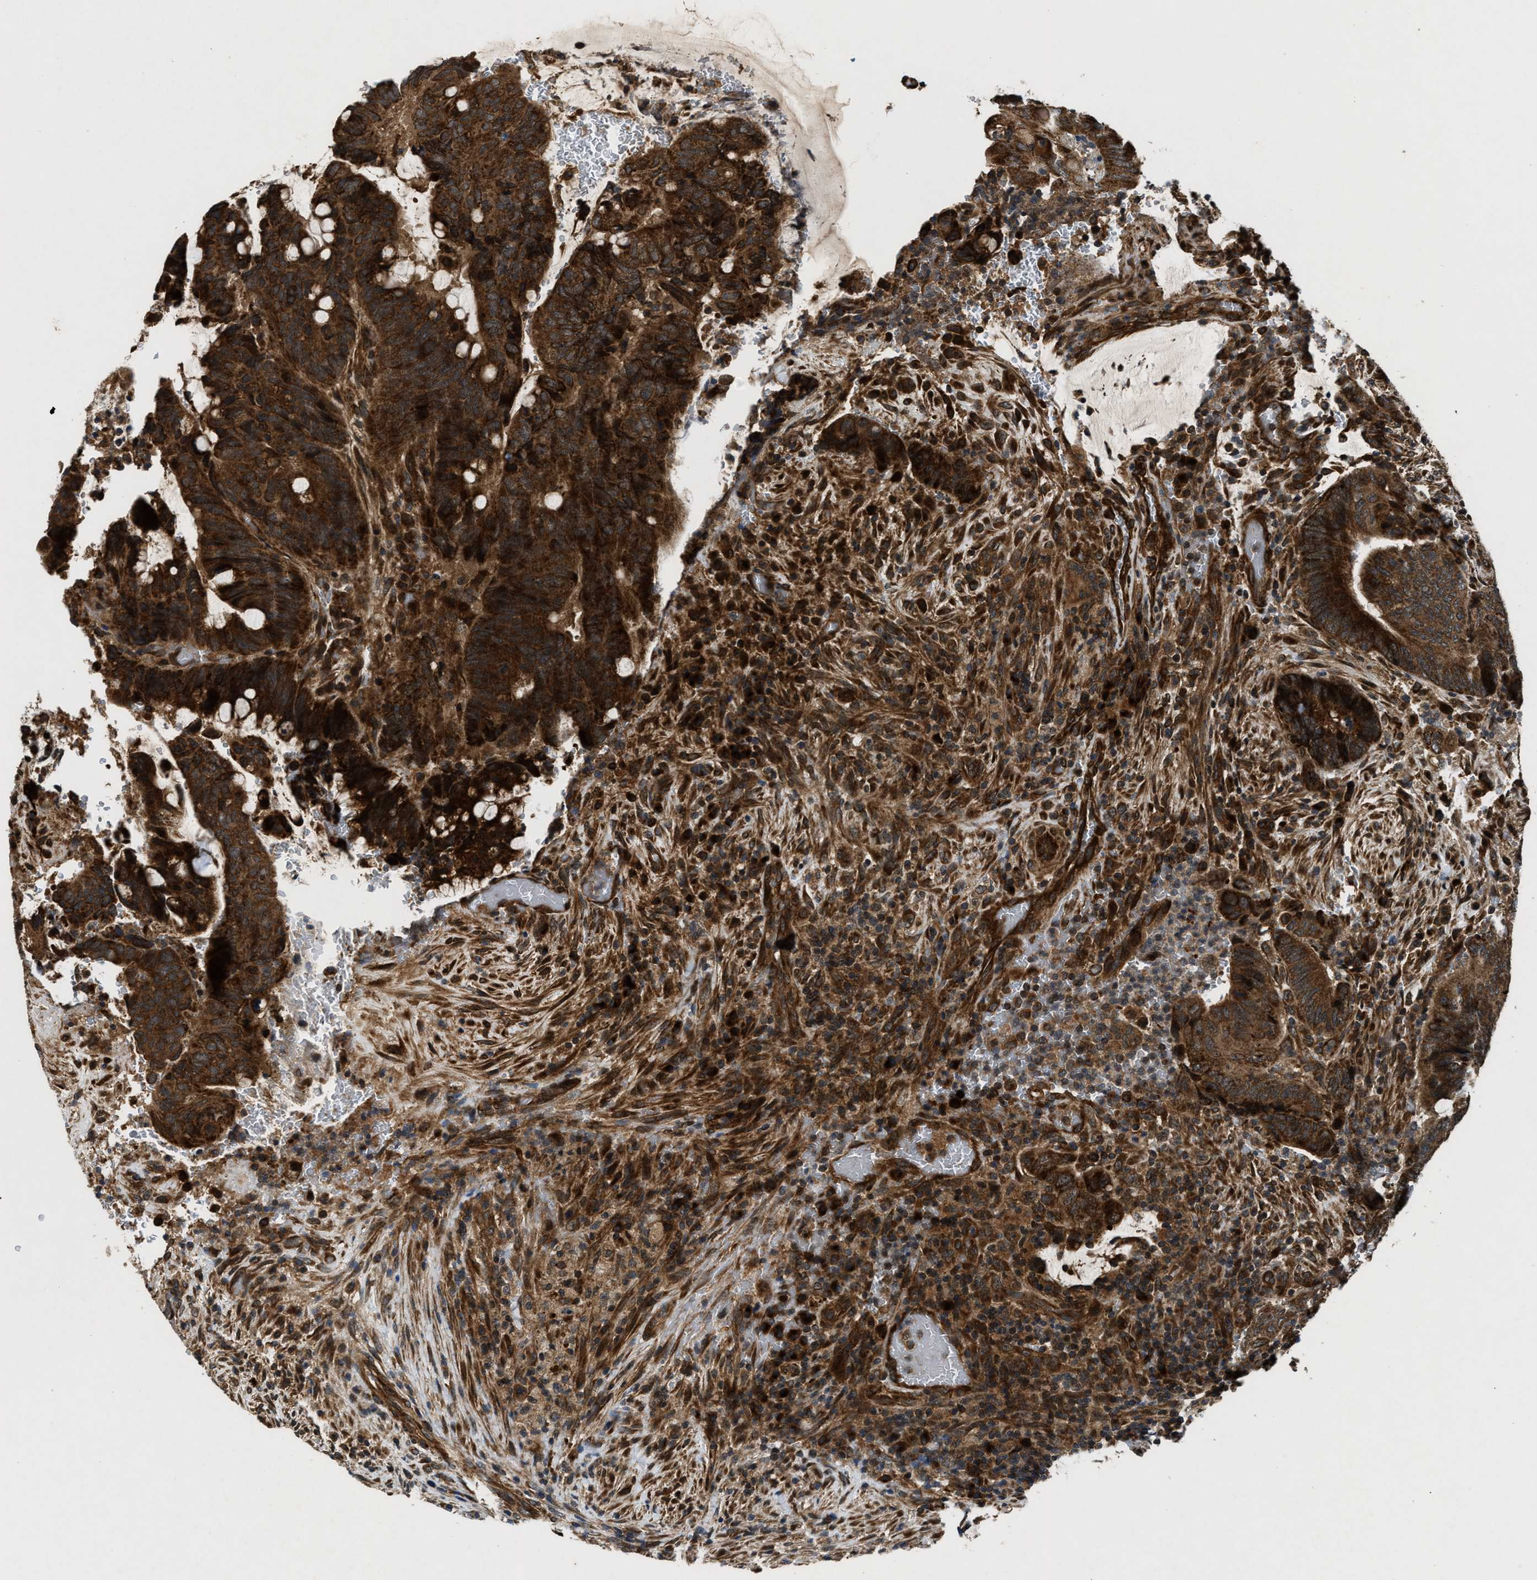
{"staining": {"intensity": "strong", "quantity": ">75%", "location": "cytoplasmic/membranous"}, "tissue": "colorectal cancer", "cell_type": "Tumor cells", "image_type": "cancer", "snomed": [{"axis": "morphology", "description": "Normal tissue, NOS"}, {"axis": "morphology", "description": "Adenocarcinoma, NOS"}, {"axis": "topography", "description": "Rectum"}, {"axis": "topography", "description": "Peripheral nerve tissue"}], "caption": "Immunohistochemical staining of human colorectal cancer (adenocarcinoma) demonstrates high levels of strong cytoplasmic/membranous staining in approximately >75% of tumor cells. Using DAB (3,3'-diaminobenzidine) (brown) and hematoxylin (blue) stains, captured at high magnification using brightfield microscopy.", "gene": "PNPLA8", "patient": {"sex": "male", "age": 92}}